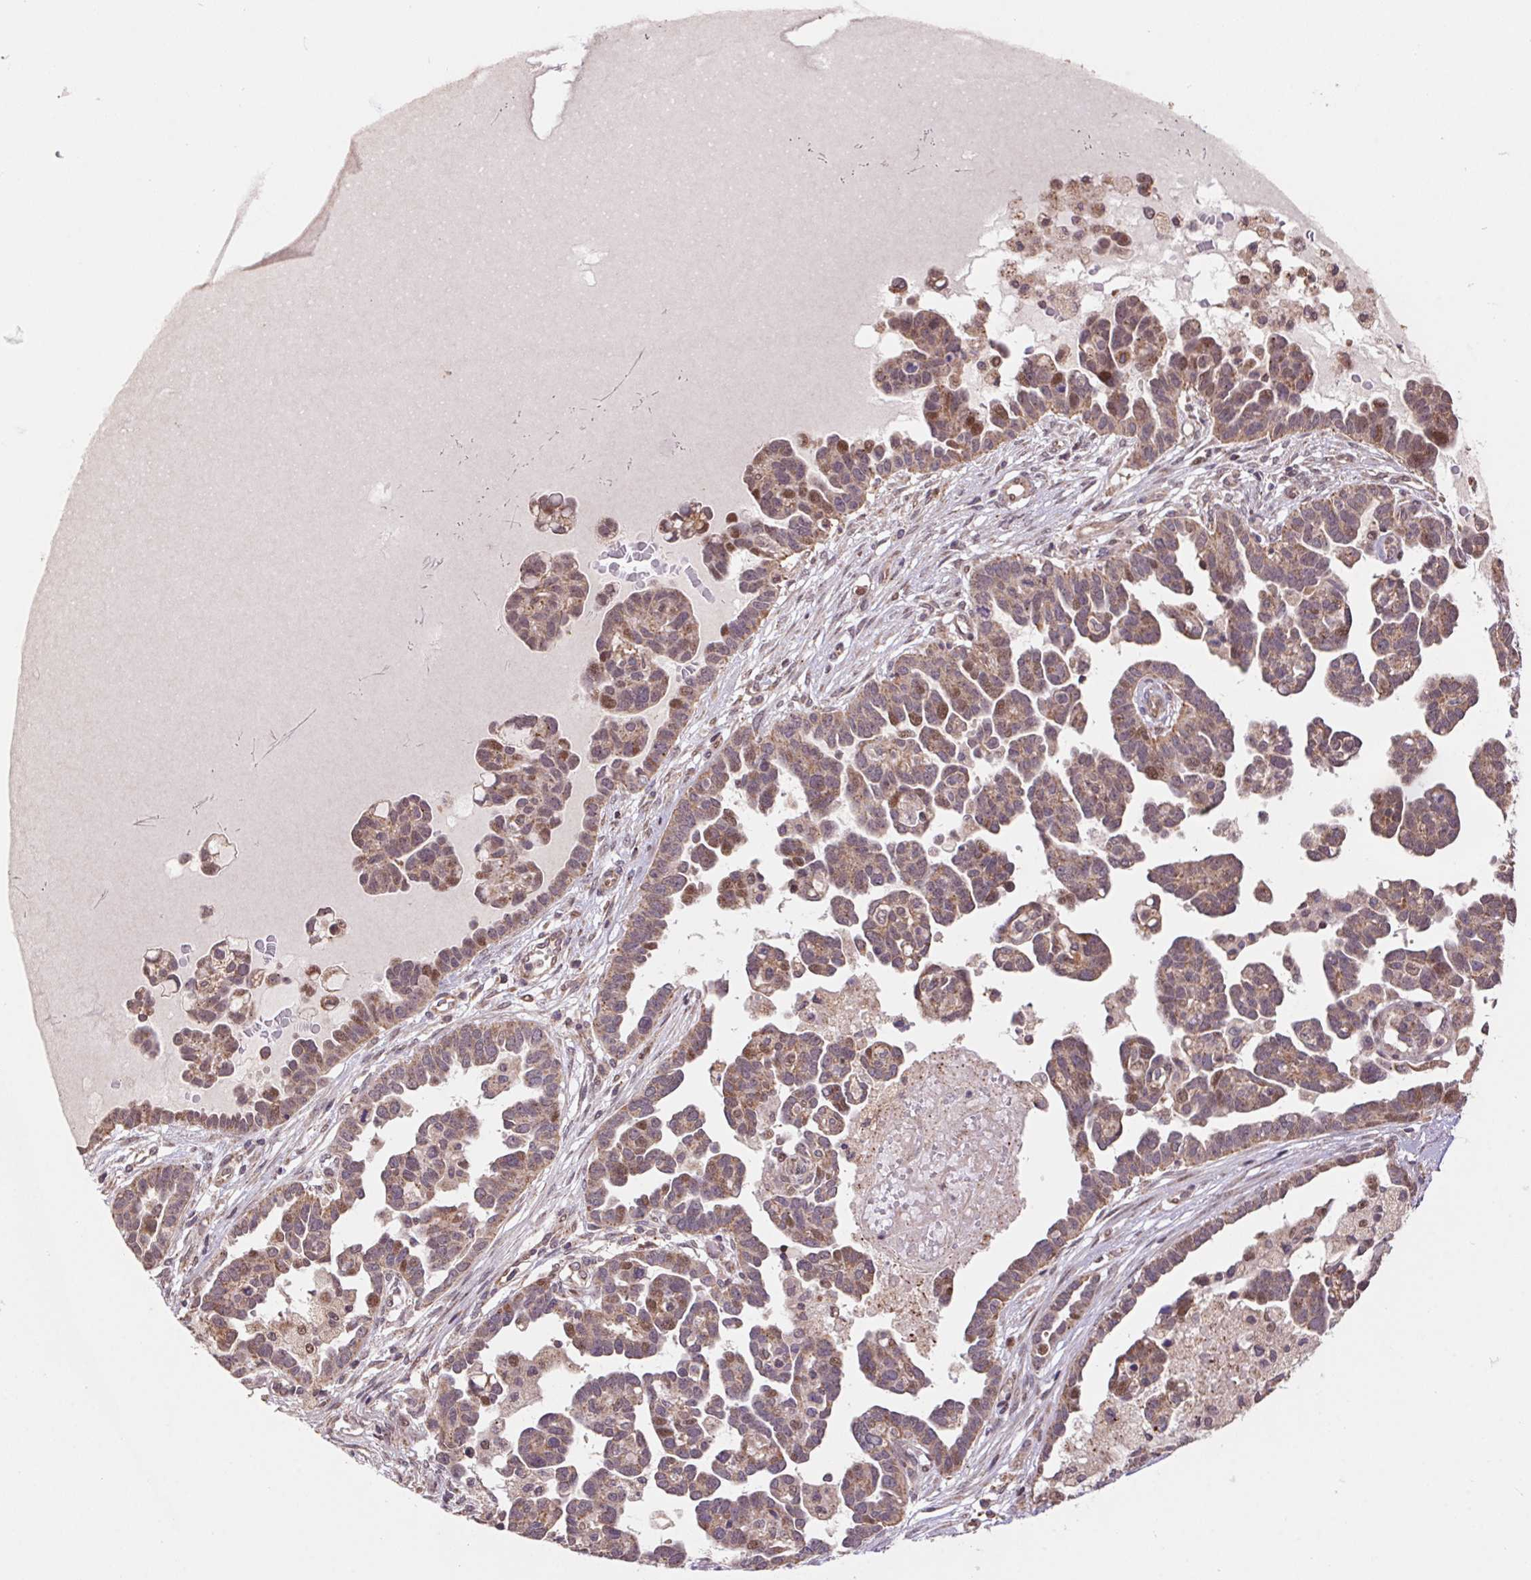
{"staining": {"intensity": "moderate", "quantity": ">75%", "location": "cytoplasmic/membranous"}, "tissue": "ovarian cancer", "cell_type": "Tumor cells", "image_type": "cancer", "snomed": [{"axis": "morphology", "description": "Cystadenocarcinoma, serous, NOS"}, {"axis": "topography", "description": "Ovary"}], "caption": "This image displays immunohistochemistry (IHC) staining of ovarian serous cystadenocarcinoma, with medium moderate cytoplasmic/membranous expression in about >75% of tumor cells.", "gene": "PDHA1", "patient": {"sex": "female", "age": 54}}